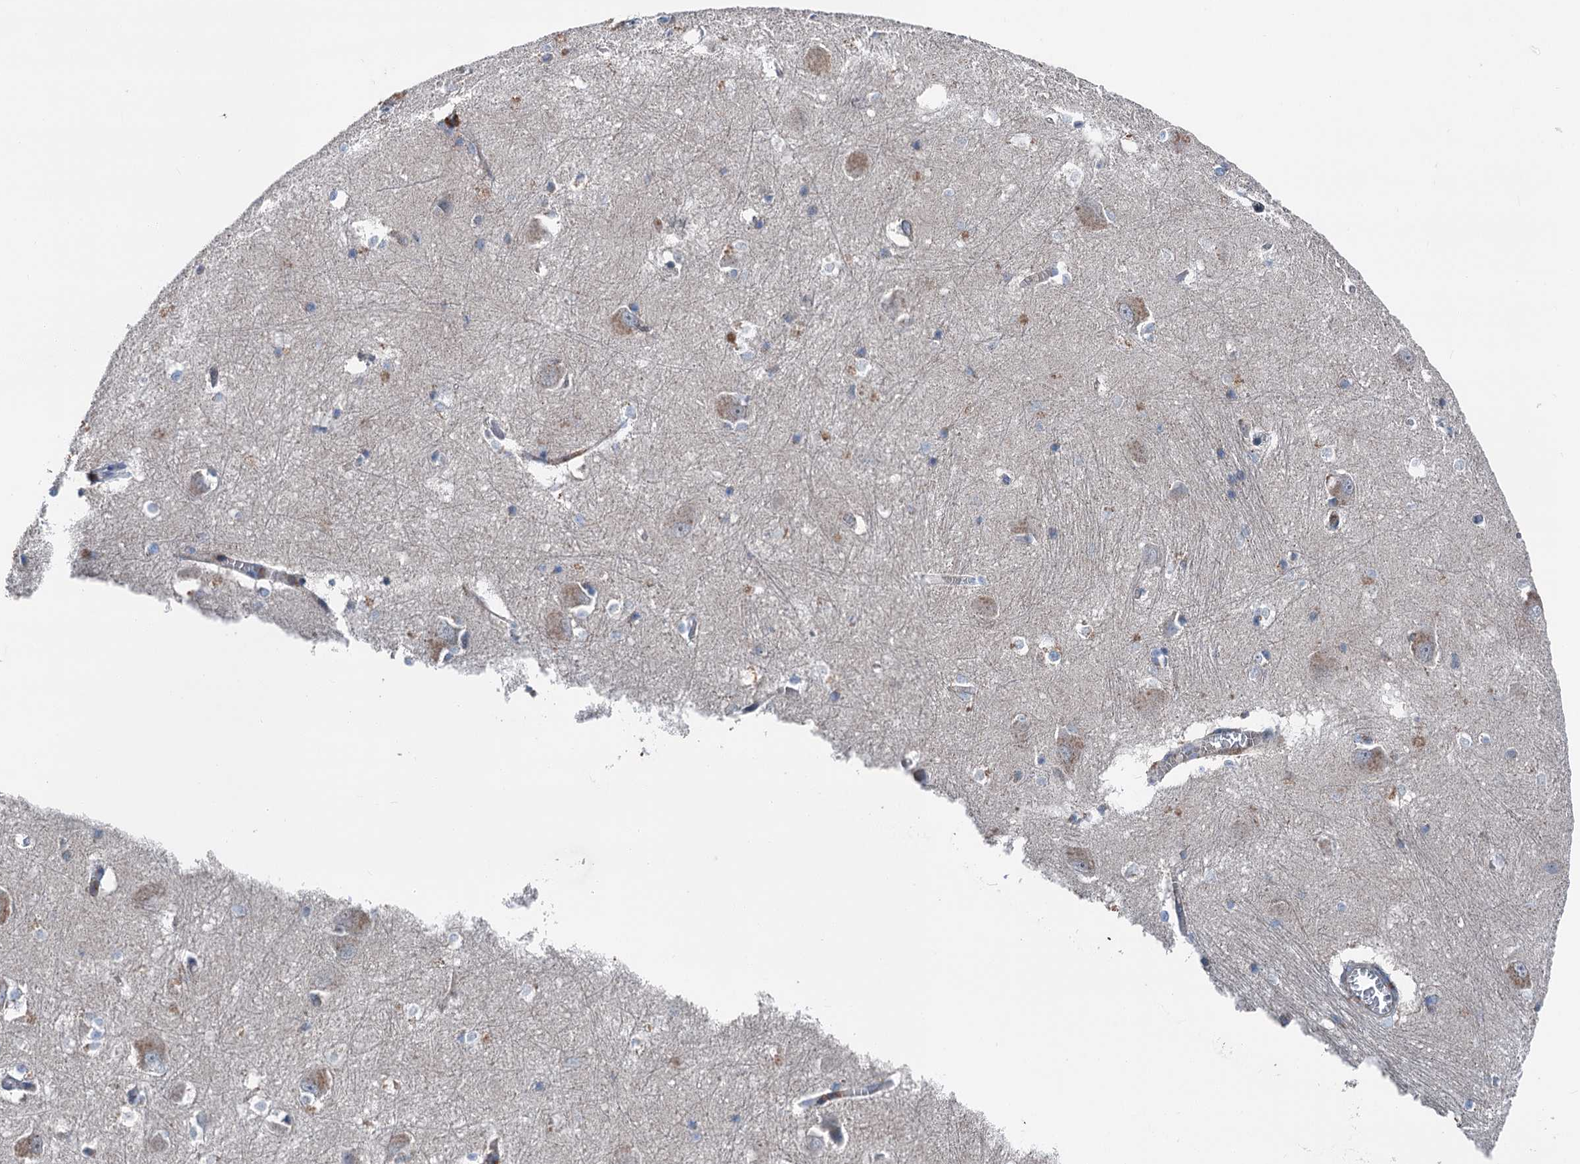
{"staining": {"intensity": "negative", "quantity": "none", "location": "none"}, "tissue": "caudate", "cell_type": "Glial cells", "image_type": "normal", "snomed": [{"axis": "morphology", "description": "Normal tissue, NOS"}, {"axis": "topography", "description": "Lateral ventricle wall"}], "caption": "Image shows no significant protein staining in glial cells of normal caudate. The staining was performed using DAB to visualize the protein expression in brown, while the nuclei were stained in blue with hematoxylin (Magnification: 20x).", "gene": "RUFY1", "patient": {"sex": "male", "age": 37}}